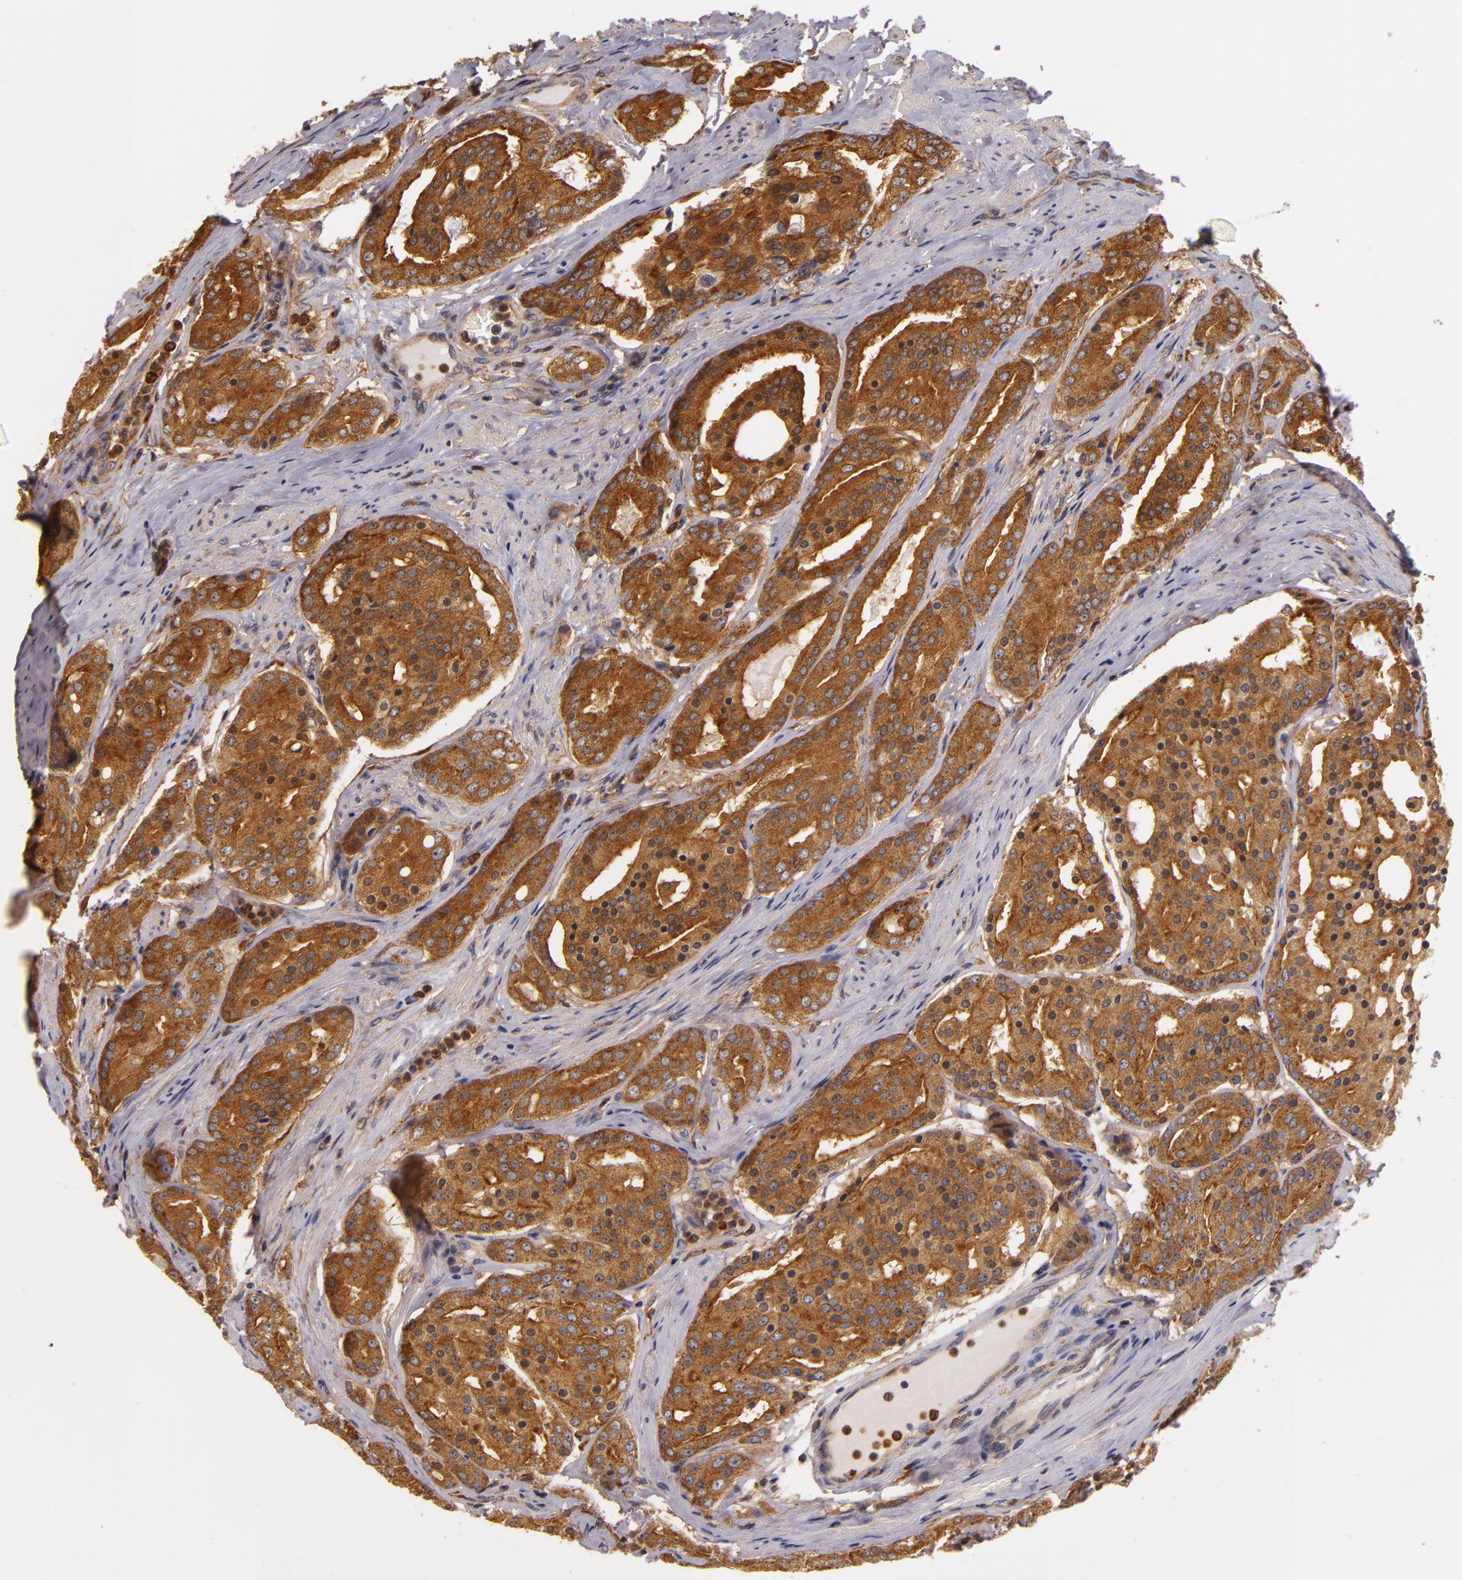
{"staining": {"intensity": "strong", "quantity": ">75%", "location": "cytoplasmic/membranous"}, "tissue": "prostate cancer", "cell_type": "Tumor cells", "image_type": "cancer", "snomed": [{"axis": "morphology", "description": "Adenocarcinoma, High grade"}, {"axis": "topography", "description": "Prostate"}], "caption": "A brown stain shows strong cytoplasmic/membranous positivity of a protein in human adenocarcinoma (high-grade) (prostate) tumor cells.", "gene": "TOM1", "patient": {"sex": "male", "age": 64}}